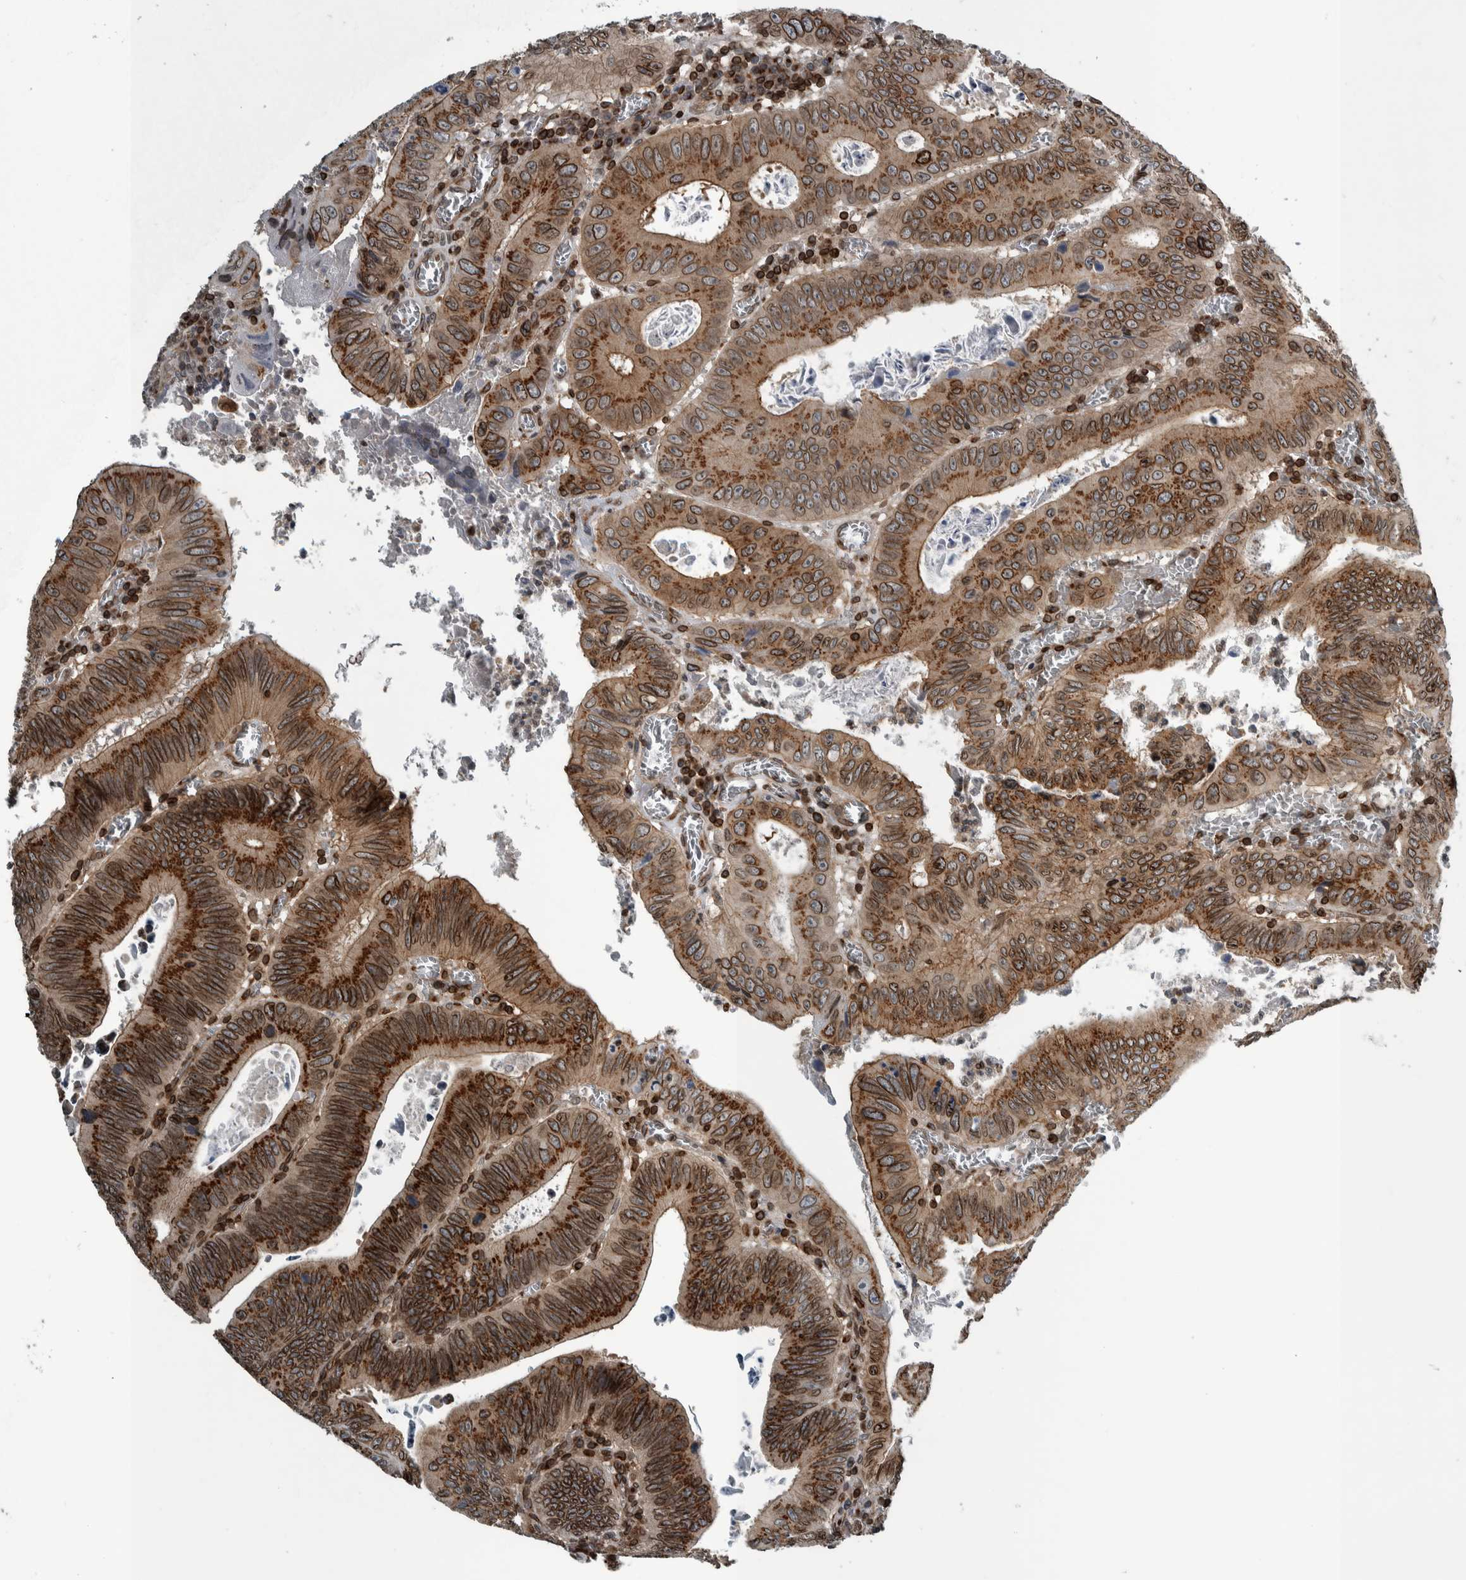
{"staining": {"intensity": "strong", "quantity": ">75%", "location": "cytoplasmic/membranous,nuclear"}, "tissue": "colorectal cancer", "cell_type": "Tumor cells", "image_type": "cancer", "snomed": [{"axis": "morphology", "description": "Inflammation, NOS"}, {"axis": "morphology", "description": "Adenocarcinoma, NOS"}, {"axis": "topography", "description": "Colon"}], "caption": "Tumor cells show high levels of strong cytoplasmic/membranous and nuclear staining in approximately >75% of cells in human colorectal adenocarcinoma. (brown staining indicates protein expression, while blue staining denotes nuclei).", "gene": "FAM135B", "patient": {"sex": "male", "age": 72}}